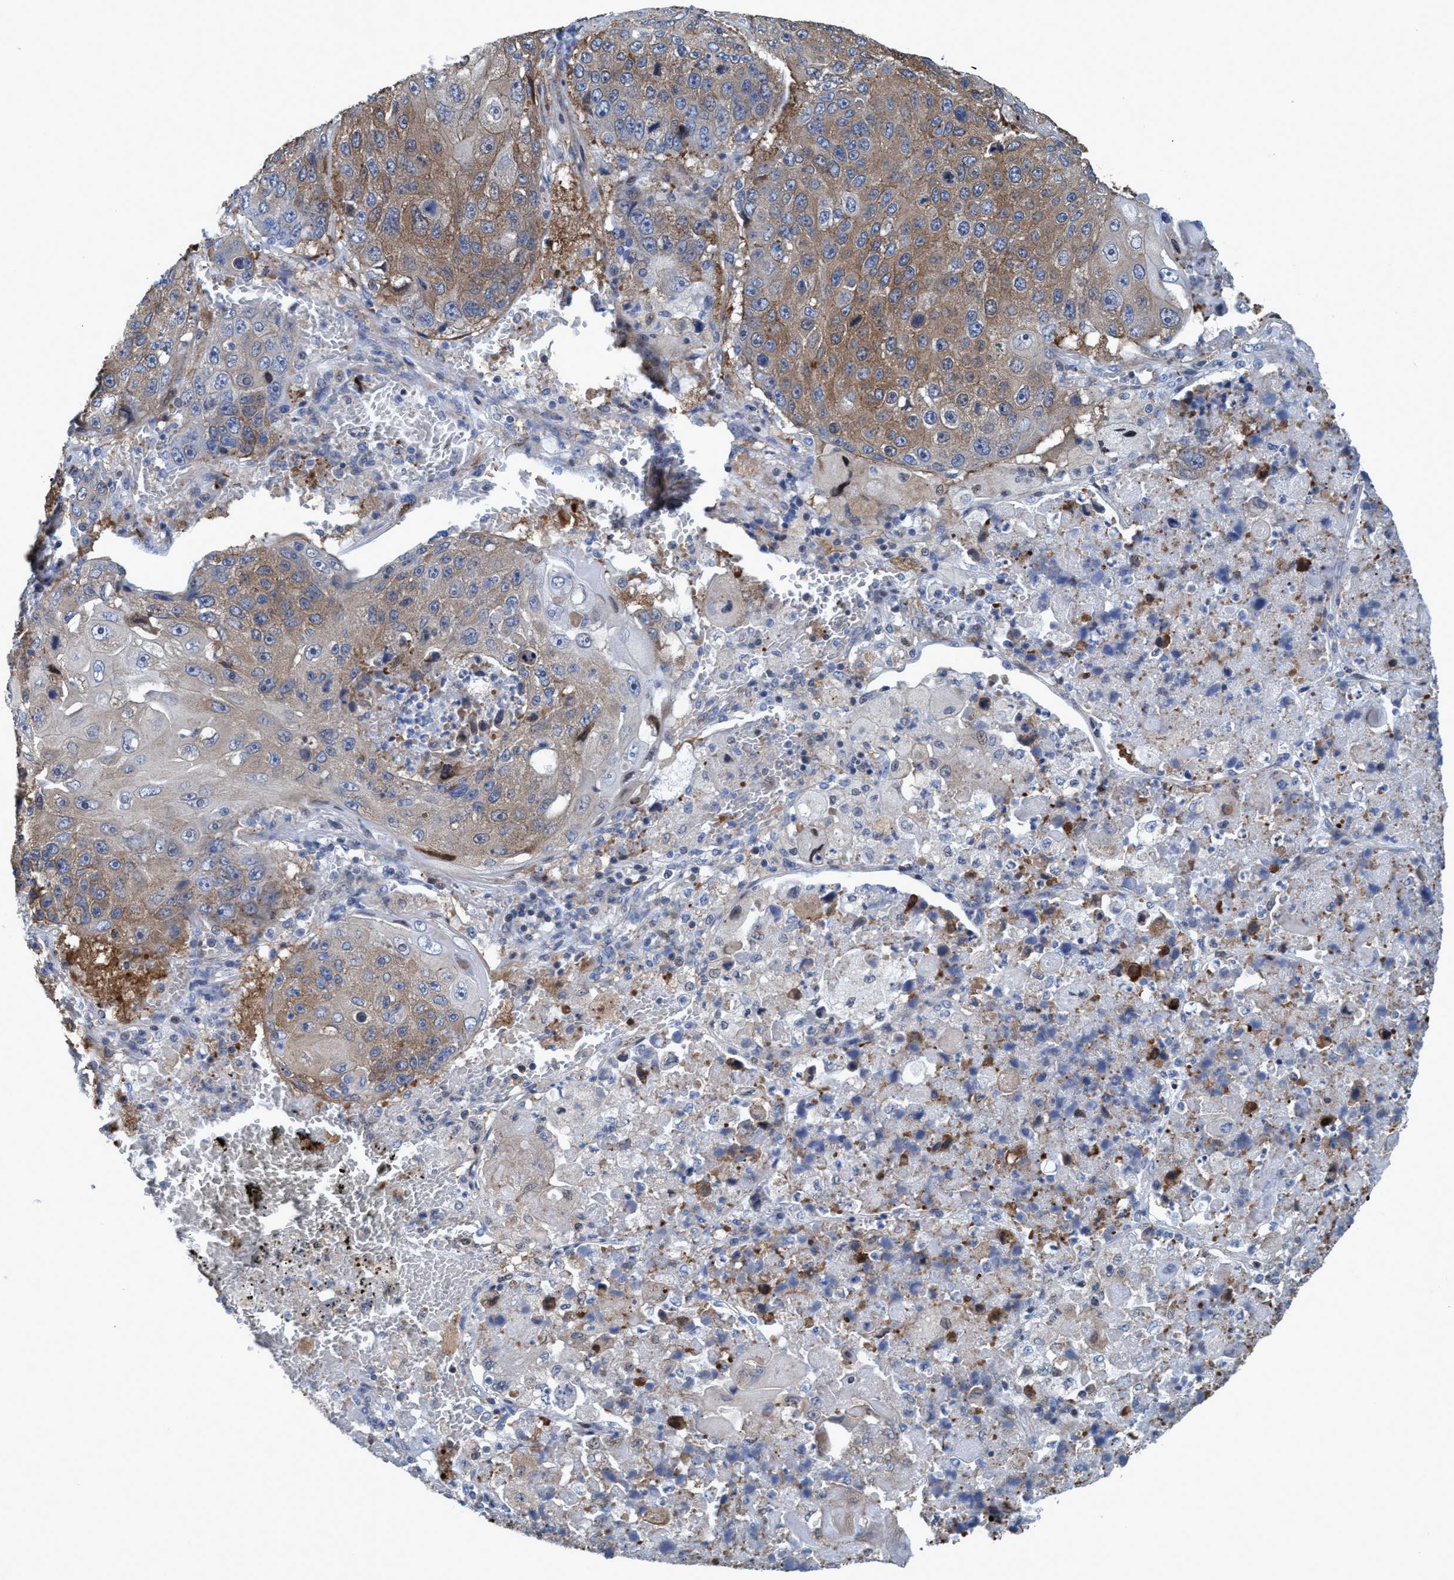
{"staining": {"intensity": "moderate", "quantity": ">75%", "location": "cytoplasmic/membranous"}, "tissue": "lung cancer", "cell_type": "Tumor cells", "image_type": "cancer", "snomed": [{"axis": "morphology", "description": "Squamous cell carcinoma, NOS"}, {"axis": "topography", "description": "Lung"}], "caption": "Immunohistochemistry (IHC) of lung cancer demonstrates medium levels of moderate cytoplasmic/membranous positivity in about >75% of tumor cells.", "gene": "NMT1", "patient": {"sex": "male", "age": 61}}